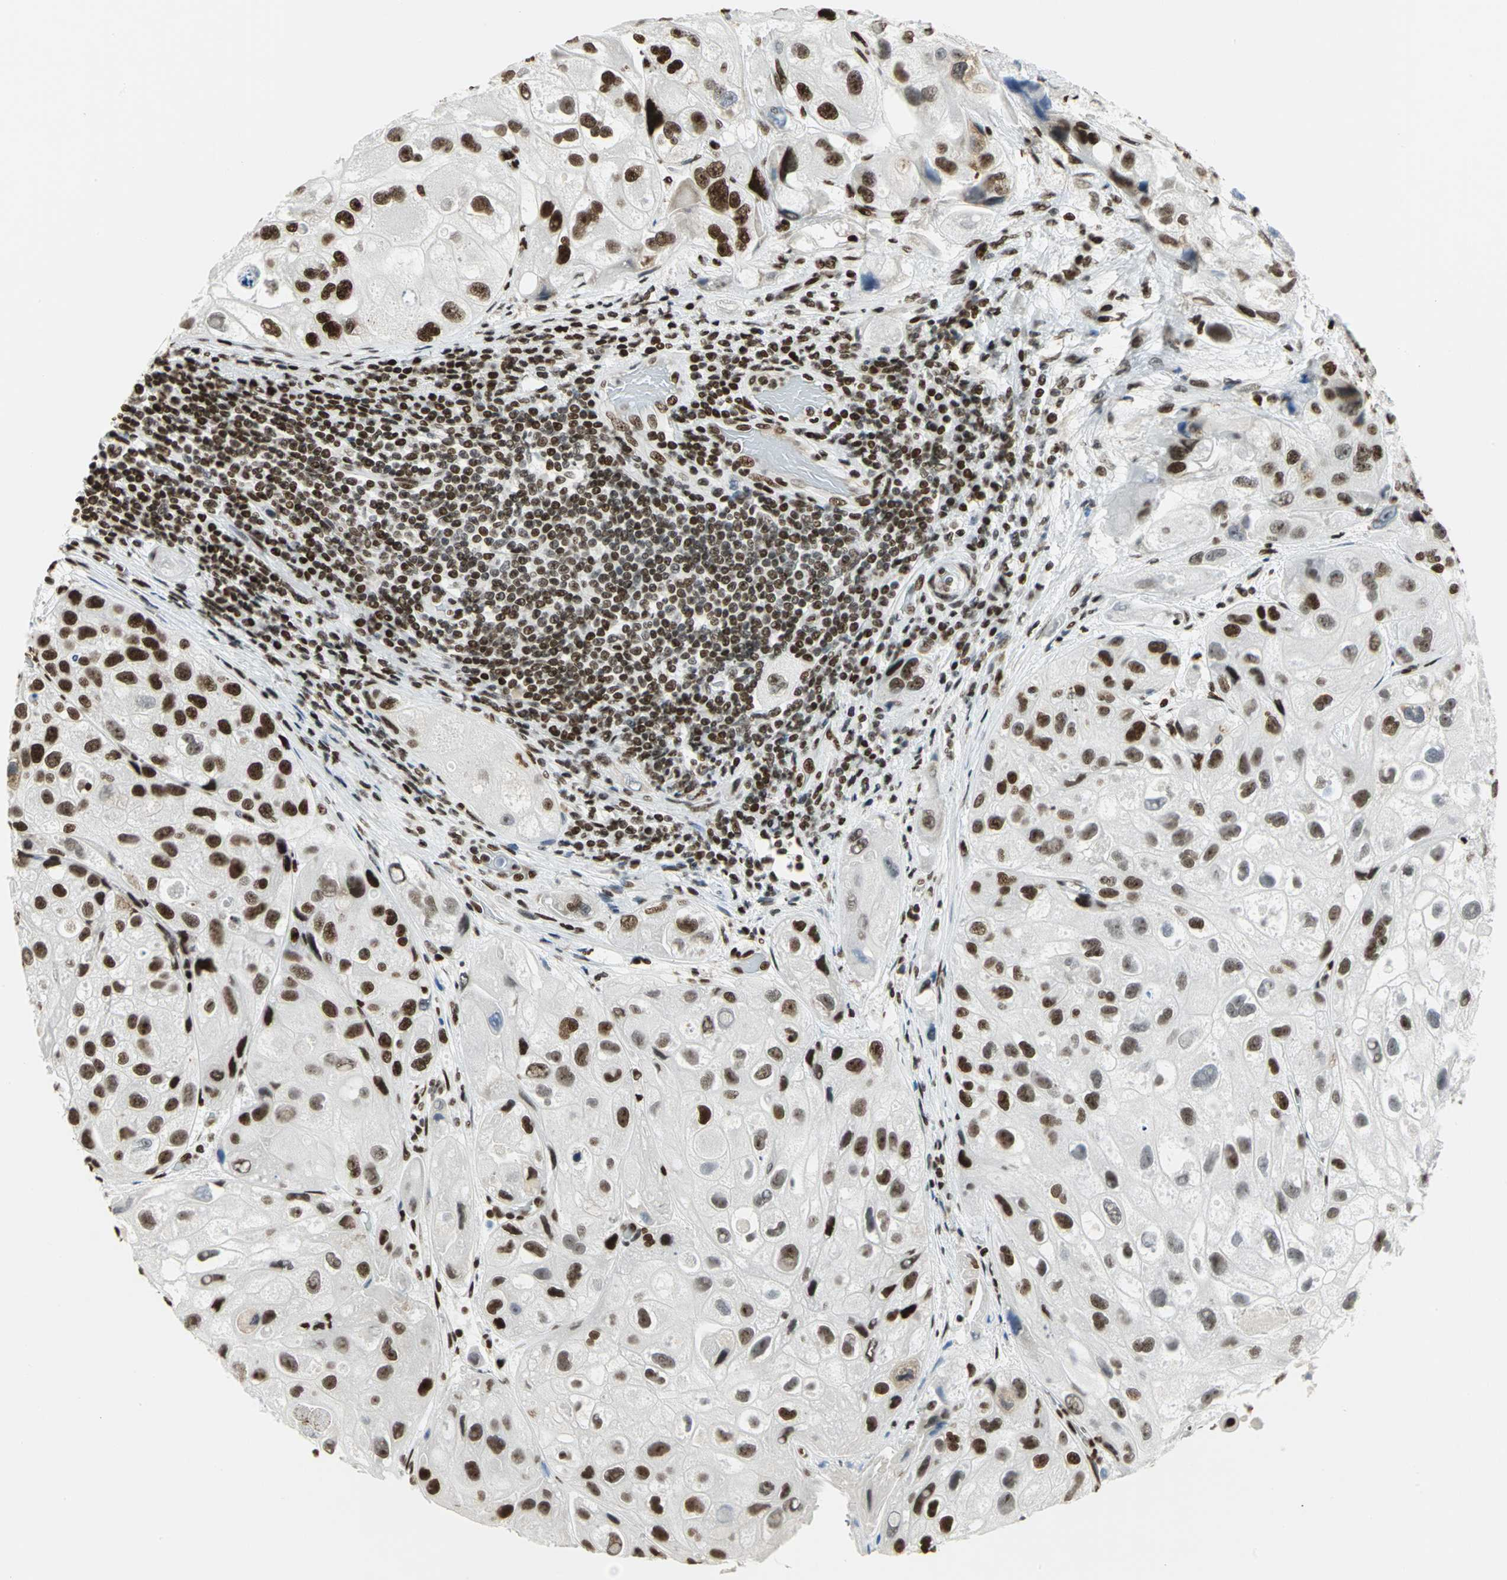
{"staining": {"intensity": "strong", "quantity": ">75%", "location": "nuclear"}, "tissue": "urothelial cancer", "cell_type": "Tumor cells", "image_type": "cancer", "snomed": [{"axis": "morphology", "description": "Urothelial carcinoma, High grade"}, {"axis": "topography", "description": "Urinary bladder"}], "caption": "There is high levels of strong nuclear staining in tumor cells of urothelial cancer, as demonstrated by immunohistochemical staining (brown color).", "gene": "HMGB1", "patient": {"sex": "female", "age": 64}}